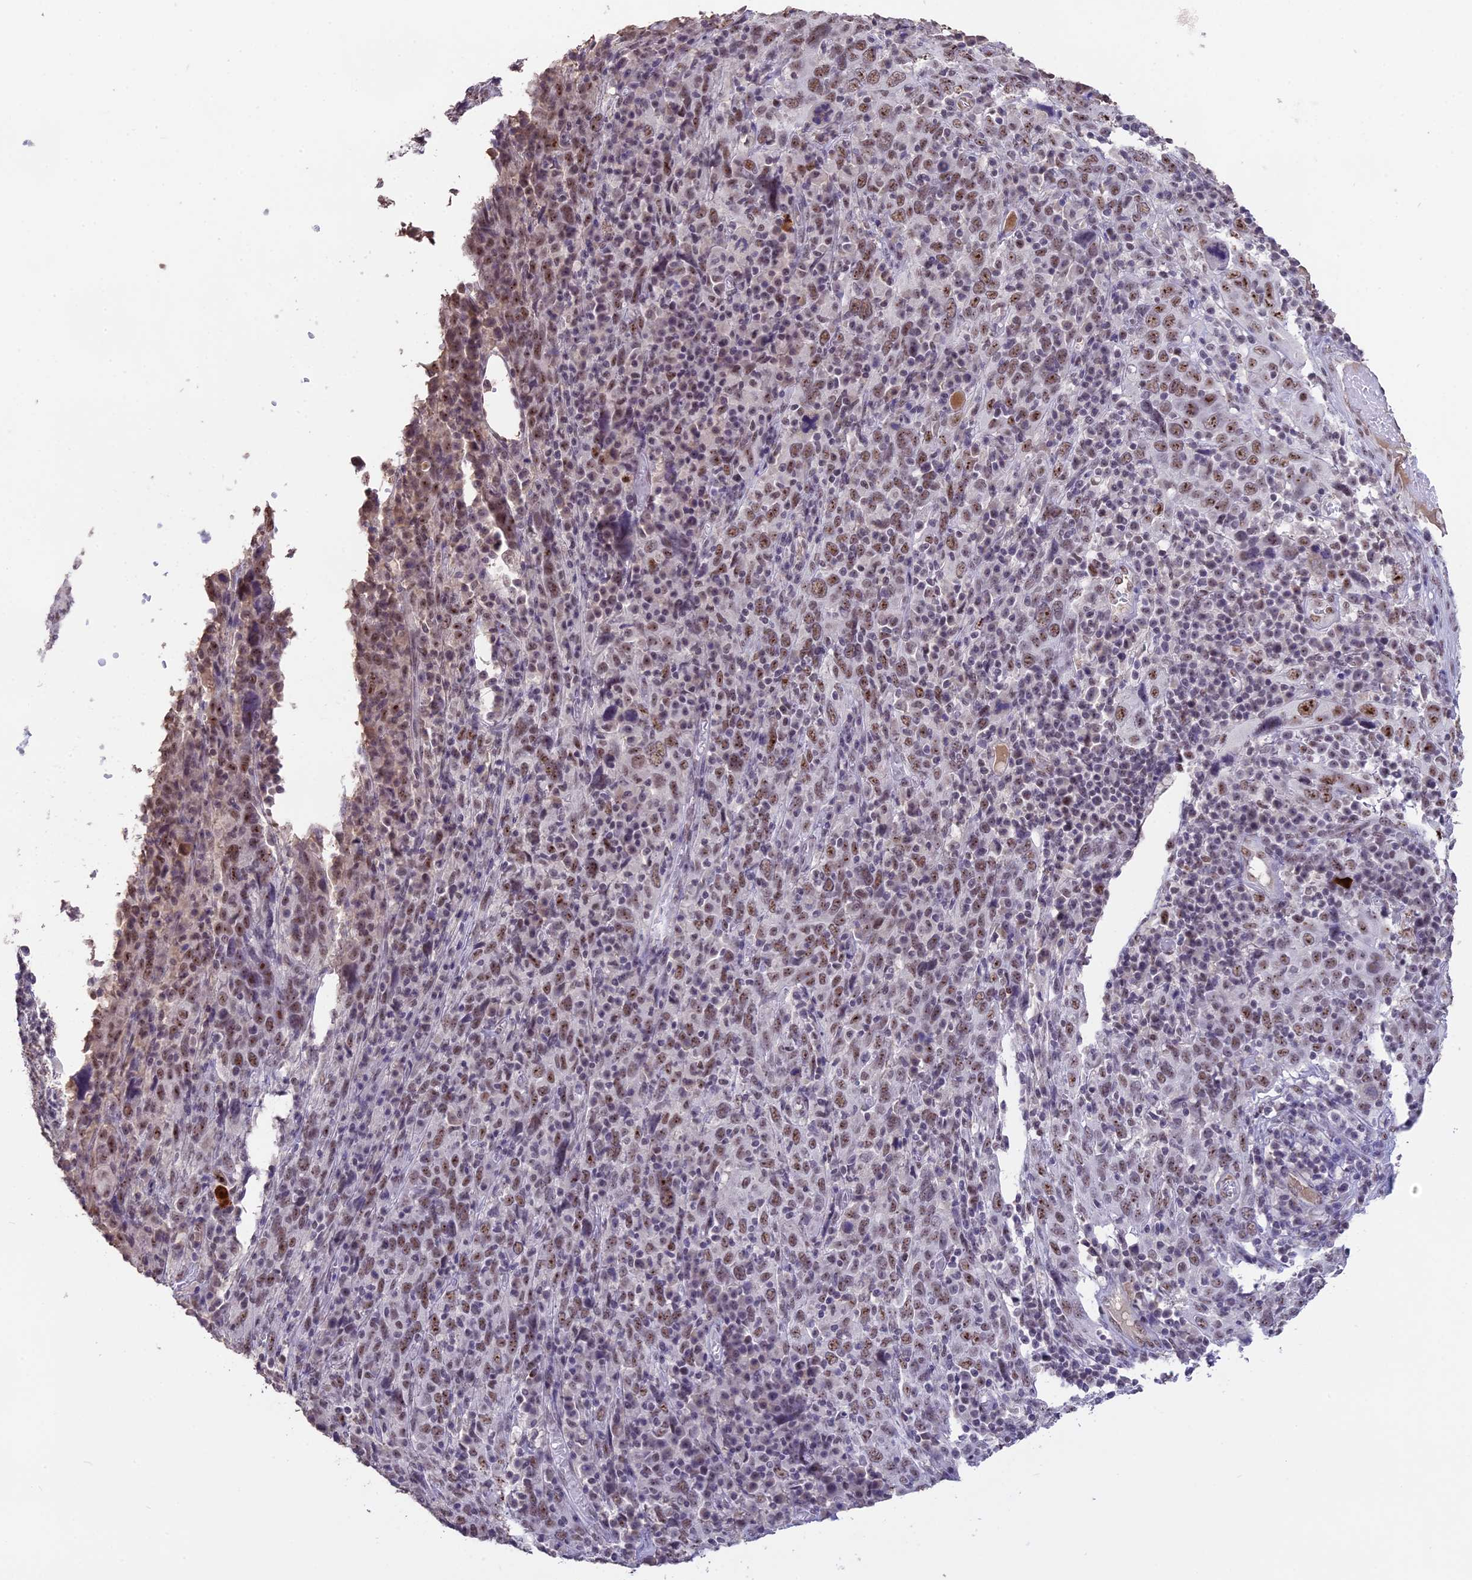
{"staining": {"intensity": "moderate", "quantity": ">75%", "location": "nuclear"}, "tissue": "cervical cancer", "cell_type": "Tumor cells", "image_type": "cancer", "snomed": [{"axis": "morphology", "description": "Squamous cell carcinoma, NOS"}, {"axis": "topography", "description": "Cervix"}], "caption": "Brown immunohistochemical staining in cervical cancer (squamous cell carcinoma) exhibits moderate nuclear expression in about >75% of tumor cells. (Stains: DAB (3,3'-diaminobenzidine) in brown, nuclei in blue, Microscopy: brightfield microscopy at high magnification).", "gene": "SETD2", "patient": {"sex": "female", "age": 46}}